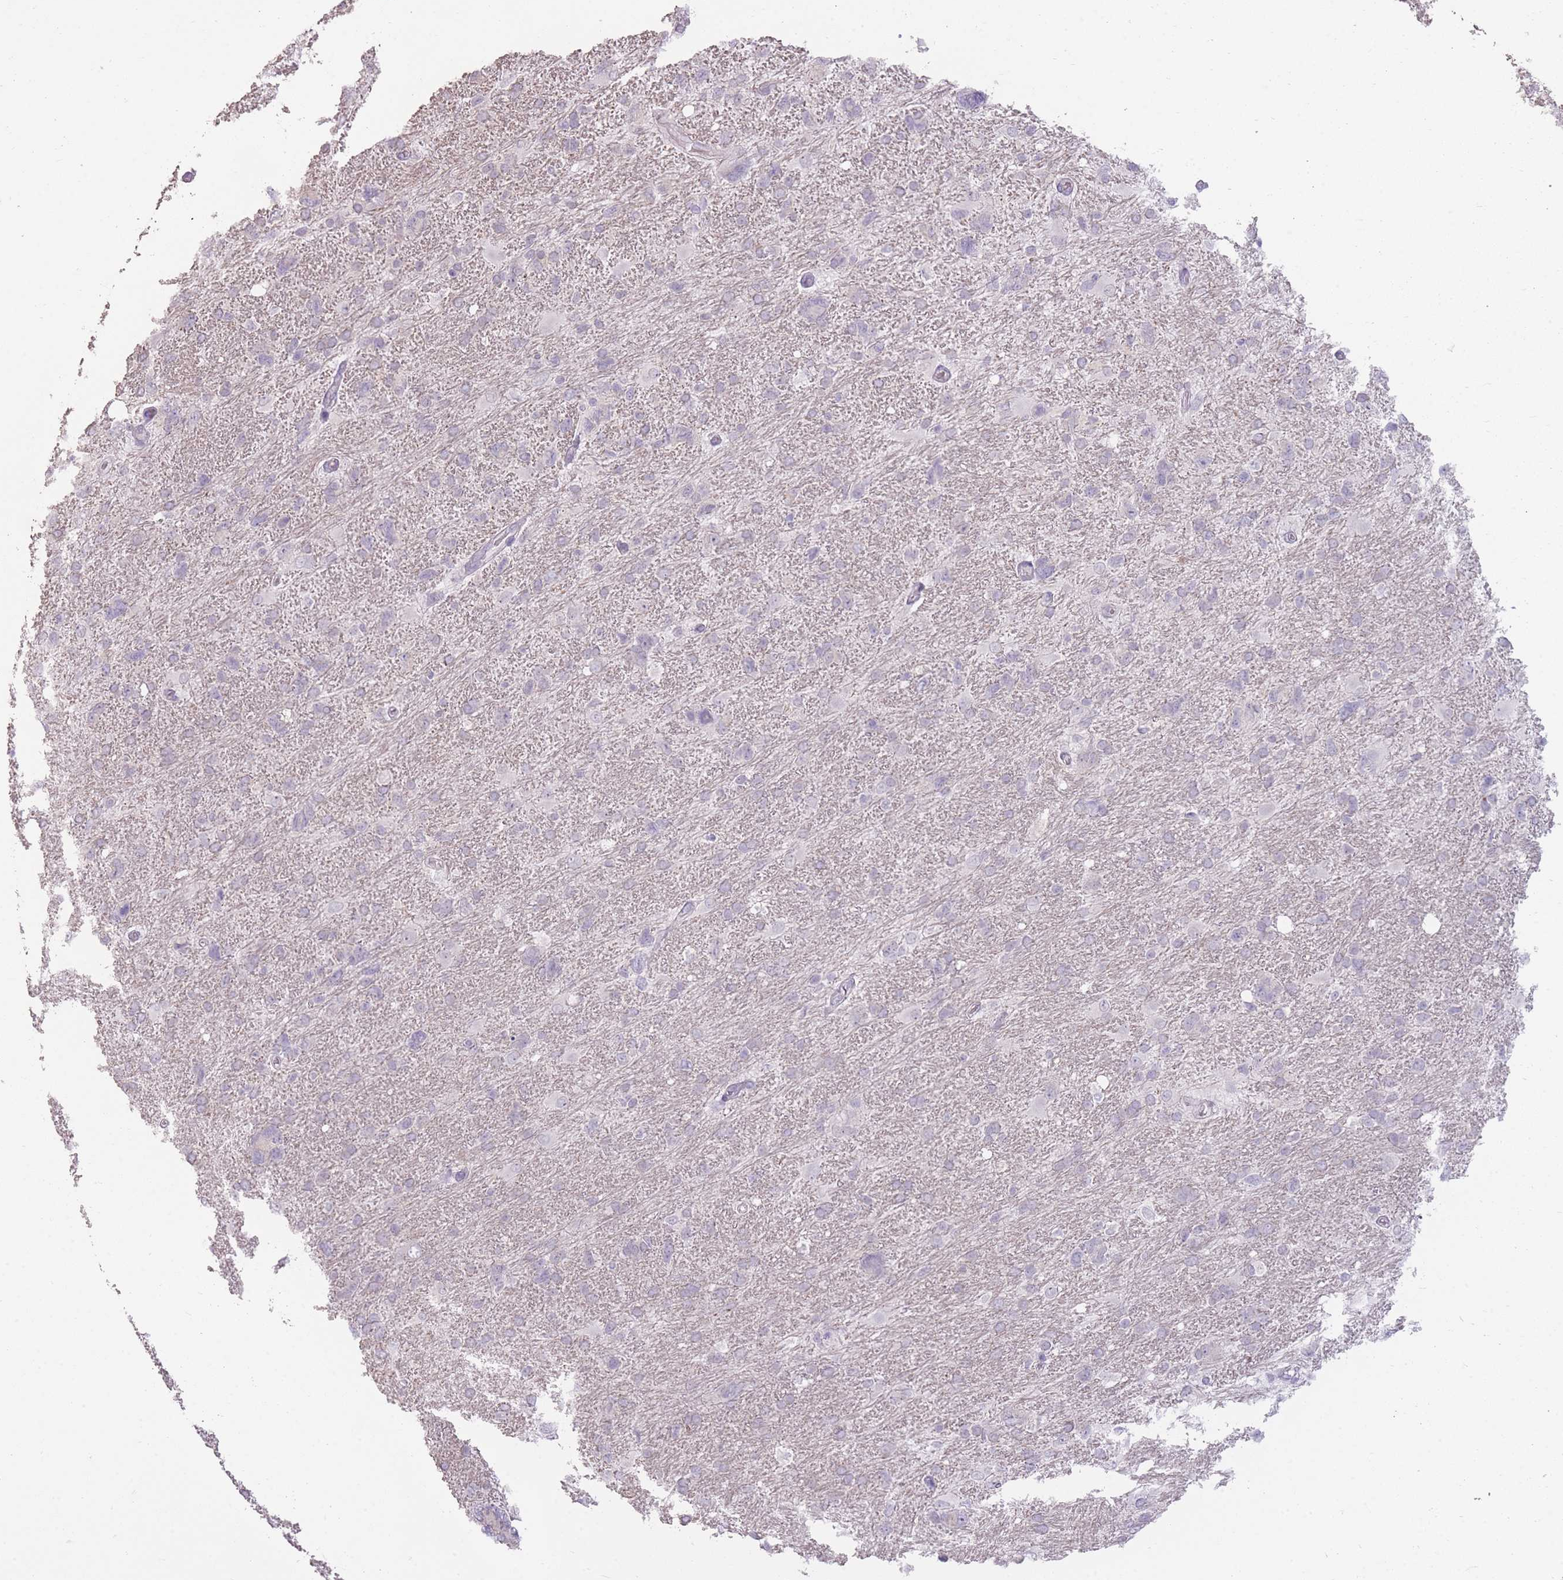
{"staining": {"intensity": "negative", "quantity": "none", "location": "none"}, "tissue": "glioma", "cell_type": "Tumor cells", "image_type": "cancer", "snomed": [{"axis": "morphology", "description": "Glioma, malignant, High grade"}, {"axis": "topography", "description": "Brain"}], "caption": "Immunohistochemistry (IHC) histopathology image of neoplastic tissue: glioma stained with DAB reveals no significant protein expression in tumor cells.", "gene": "ZBTB24", "patient": {"sex": "male", "age": 61}}